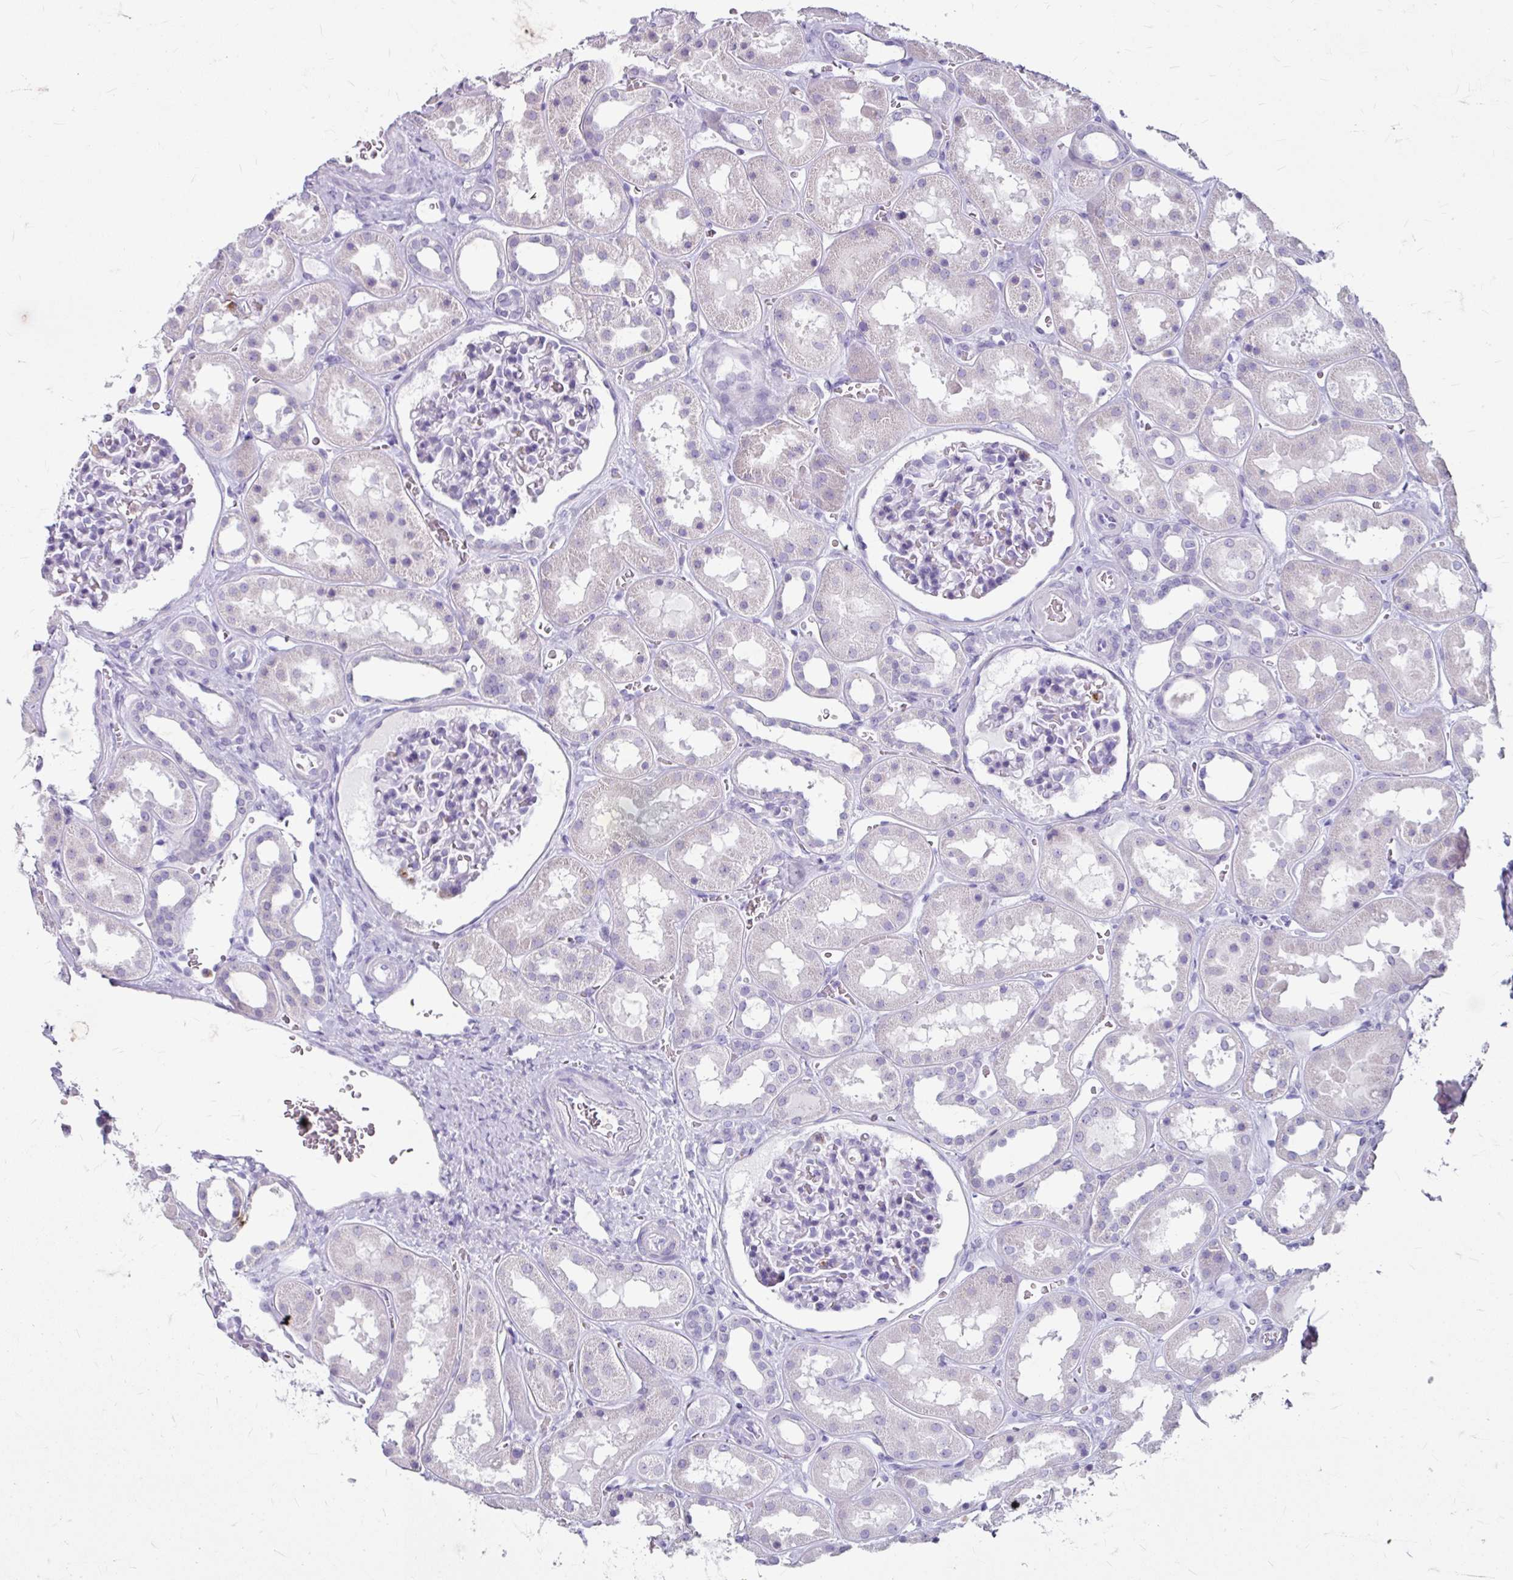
{"staining": {"intensity": "negative", "quantity": "none", "location": "none"}, "tissue": "kidney", "cell_type": "Cells in glomeruli", "image_type": "normal", "snomed": [{"axis": "morphology", "description": "Normal tissue, NOS"}, {"axis": "topography", "description": "Kidney"}], "caption": "Immunohistochemistry (IHC) of benign kidney exhibits no staining in cells in glomeruli. The staining is performed using DAB brown chromogen with nuclei counter-stained in using hematoxylin.", "gene": "ANKRD1", "patient": {"sex": "female", "age": 41}}